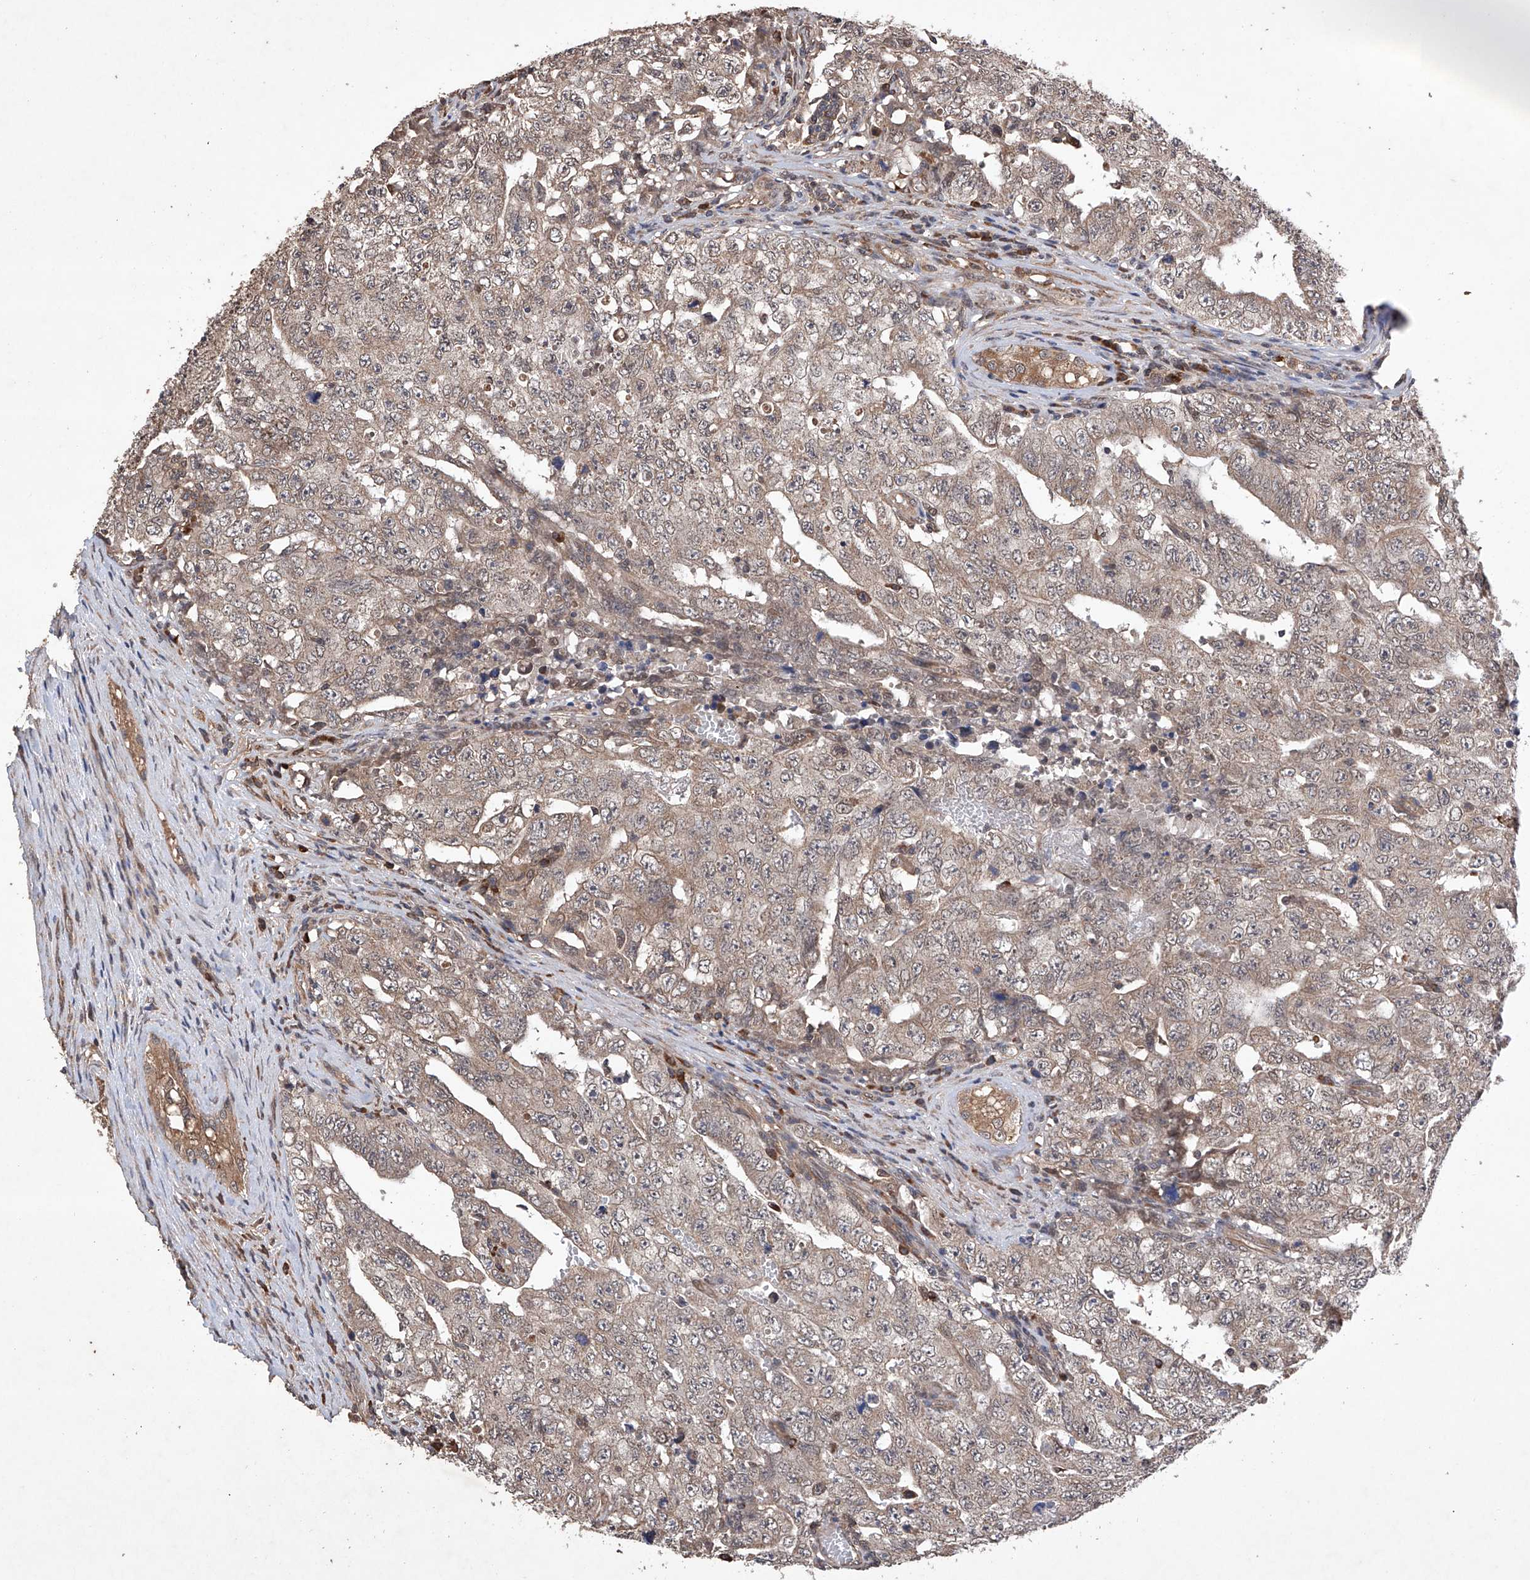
{"staining": {"intensity": "weak", "quantity": ">75%", "location": "cytoplasmic/membranous"}, "tissue": "testis cancer", "cell_type": "Tumor cells", "image_type": "cancer", "snomed": [{"axis": "morphology", "description": "Carcinoma, Embryonal, NOS"}, {"axis": "topography", "description": "Testis"}], "caption": "Protein expression analysis of testis cancer (embryonal carcinoma) demonstrates weak cytoplasmic/membranous staining in approximately >75% of tumor cells.", "gene": "LURAP1", "patient": {"sex": "male", "age": 26}}